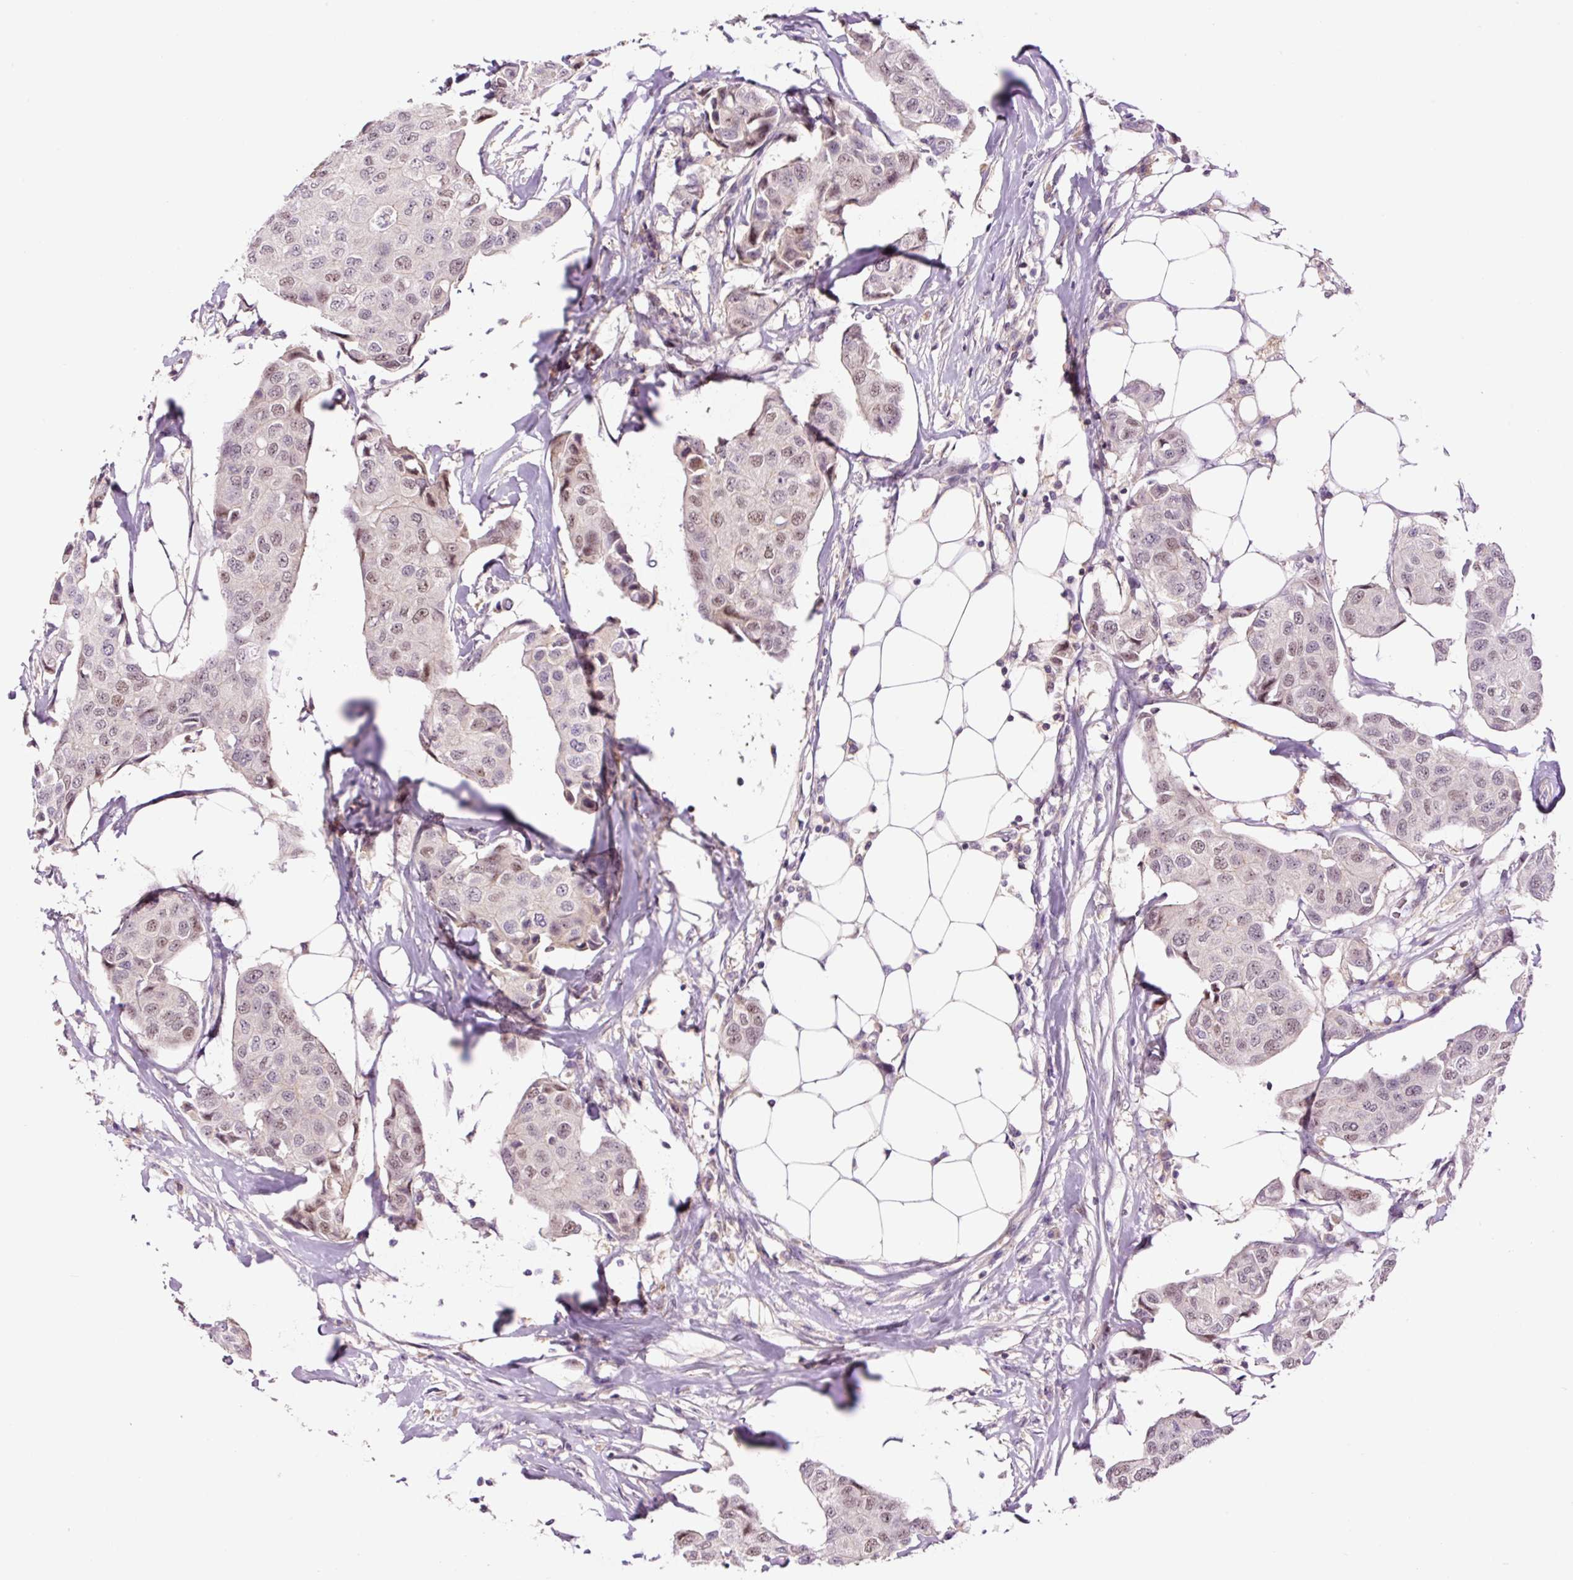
{"staining": {"intensity": "weak", "quantity": ">75%", "location": "nuclear"}, "tissue": "breast cancer", "cell_type": "Tumor cells", "image_type": "cancer", "snomed": [{"axis": "morphology", "description": "Duct carcinoma"}, {"axis": "topography", "description": "Breast"}, {"axis": "topography", "description": "Lymph node"}], "caption": "This histopathology image exhibits immunohistochemistry (IHC) staining of infiltrating ductal carcinoma (breast), with low weak nuclear expression in about >75% of tumor cells.", "gene": "DPPA4", "patient": {"sex": "female", "age": 80}}